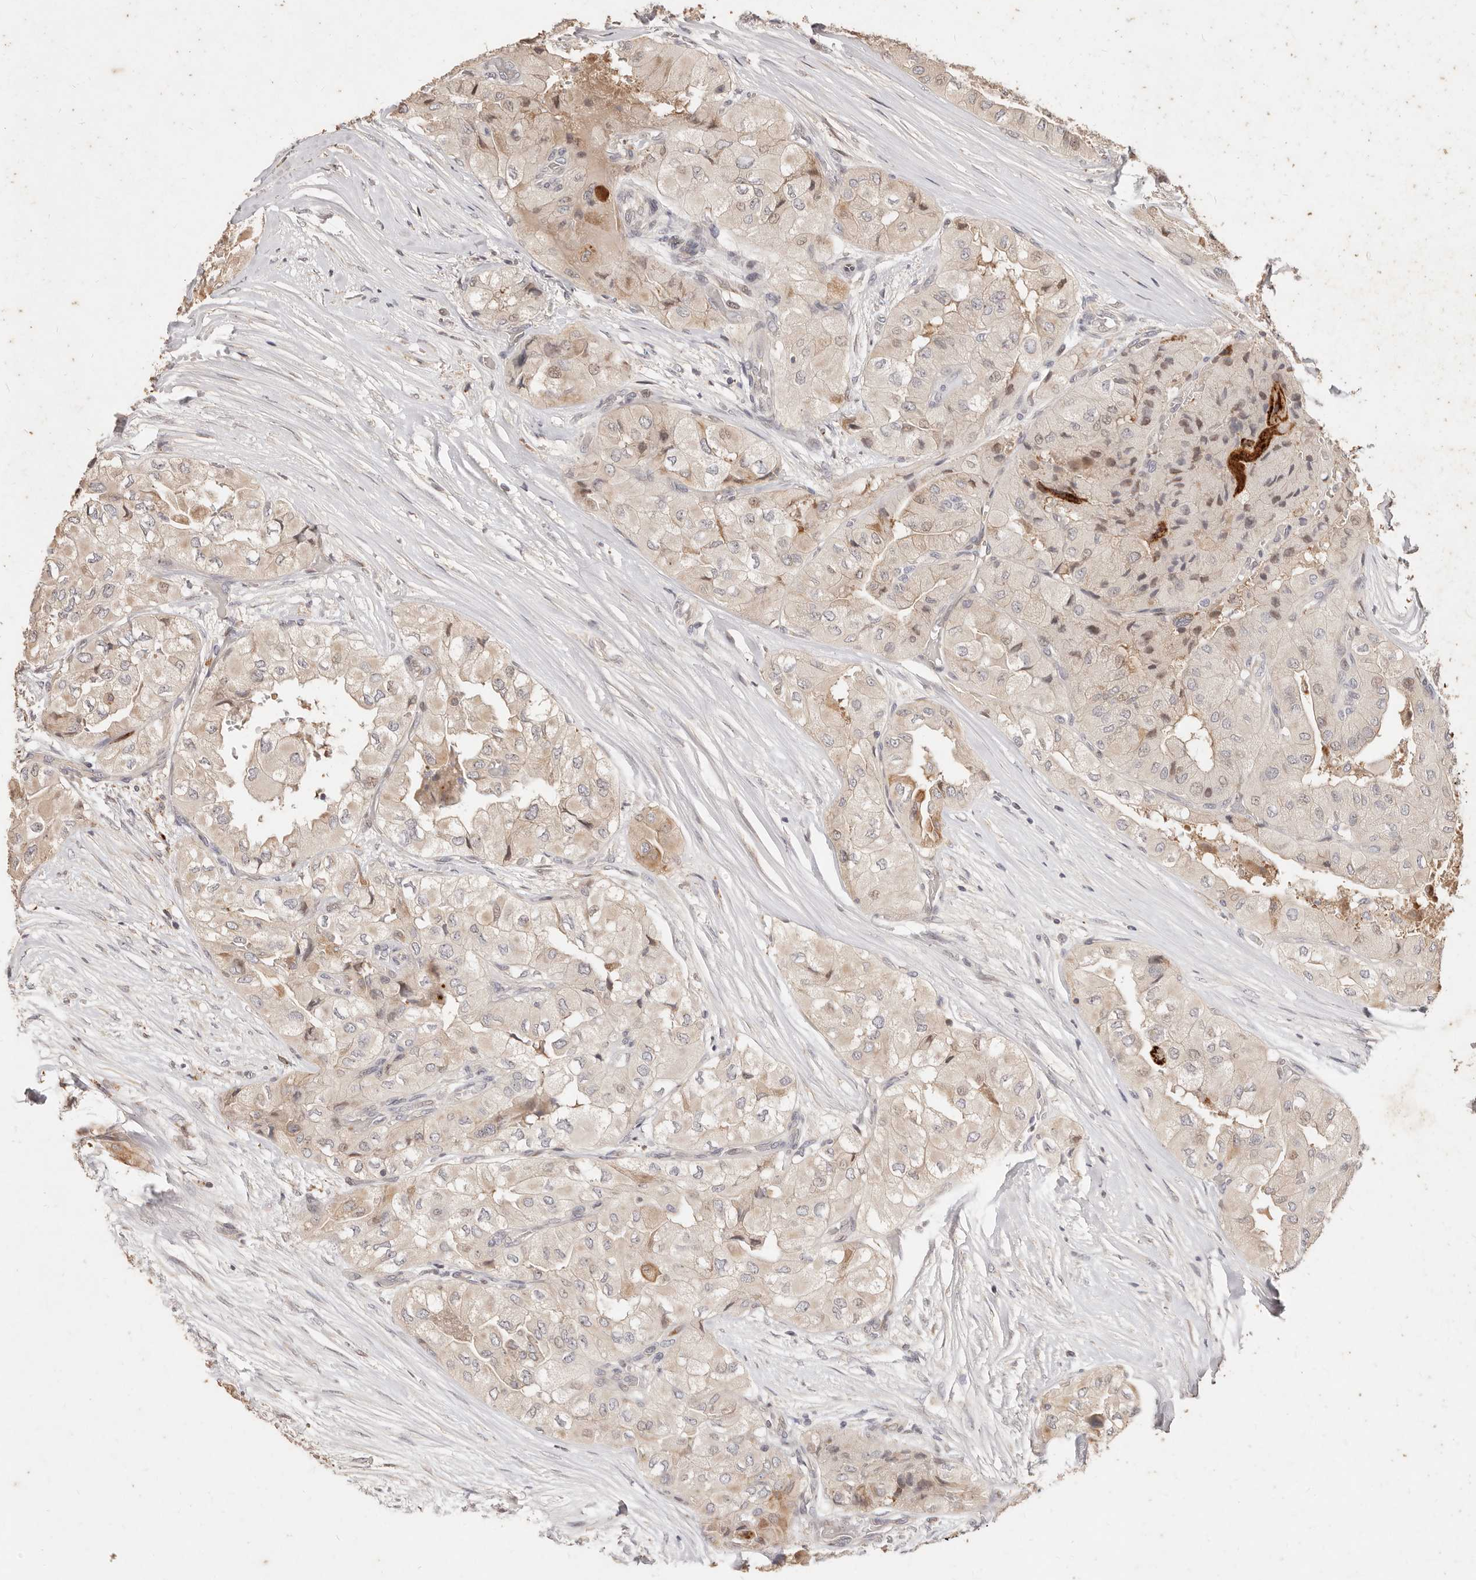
{"staining": {"intensity": "weak", "quantity": "25%-75%", "location": "cytoplasmic/membranous,nuclear"}, "tissue": "thyroid cancer", "cell_type": "Tumor cells", "image_type": "cancer", "snomed": [{"axis": "morphology", "description": "Papillary adenocarcinoma, NOS"}, {"axis": "topography", "description": "Thyroid gland"}], "caption": "A low amount of weak cytoplasmic/membranous and nuclear expression is appreciated in approximately 25%-75% of tumor cells in thyroid cancer tissue.", "gene": "KIF9", "patient": {"sex": "female", "age": 59}}